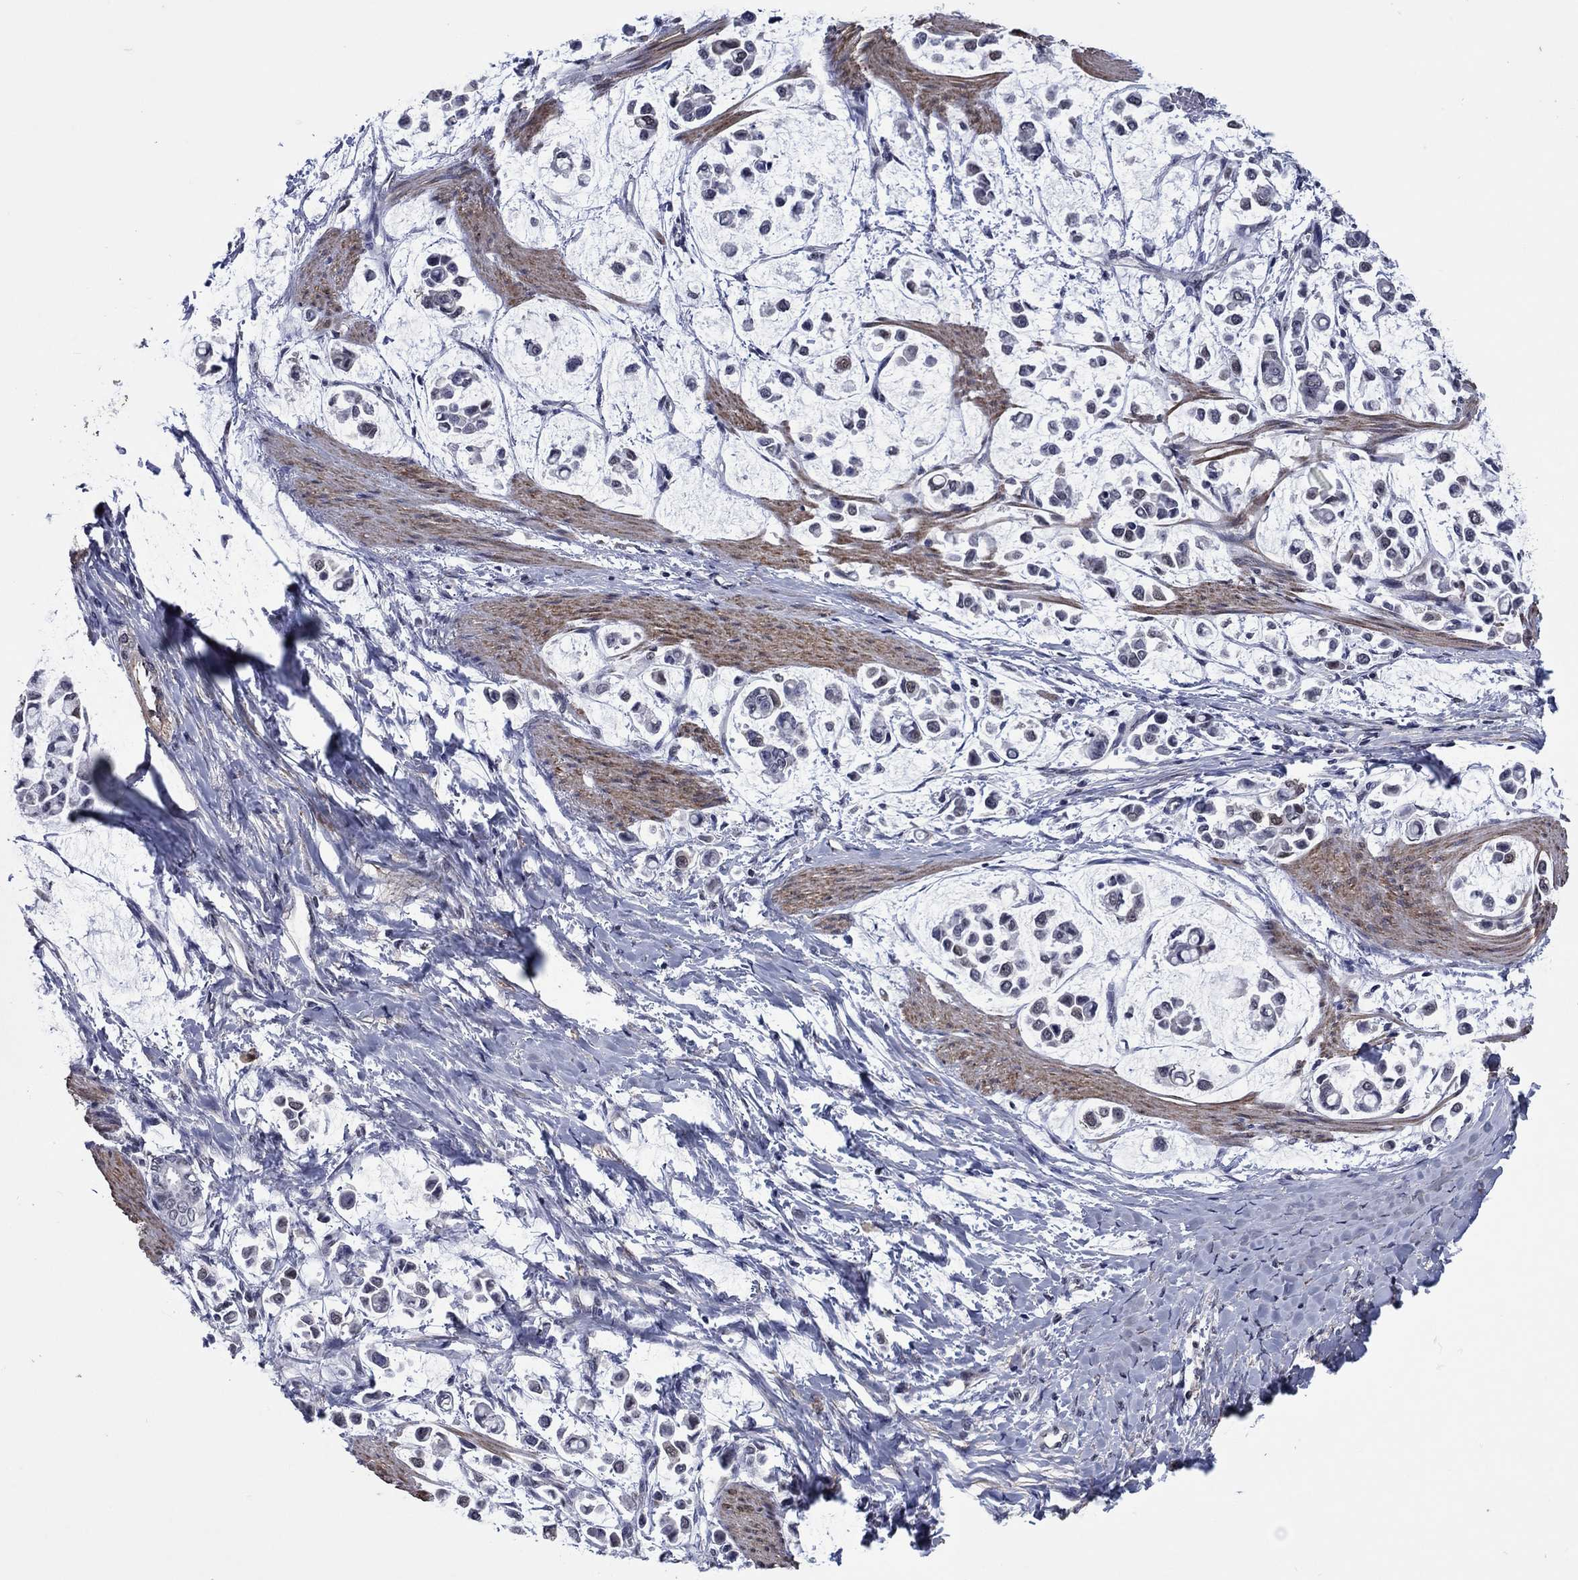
{"staining": {"intensity": "negative", "quantity": "none", "location": "none"}, "tissue": "stomach cancer", "cell_type": "Tumor cells", "image_type": "cancer", "snomed": [{"axis": "morphology", "description": "Adenocarcinoma, NOS"}, {"axis": "topography", "description": "Stomach"}], "caption": "Protein analysis of adenocarcinoma (stomach) reveals no significant staining in tumor cells.", "gene": "TYMS", "patient": {"sex": "male", "age": 82}}